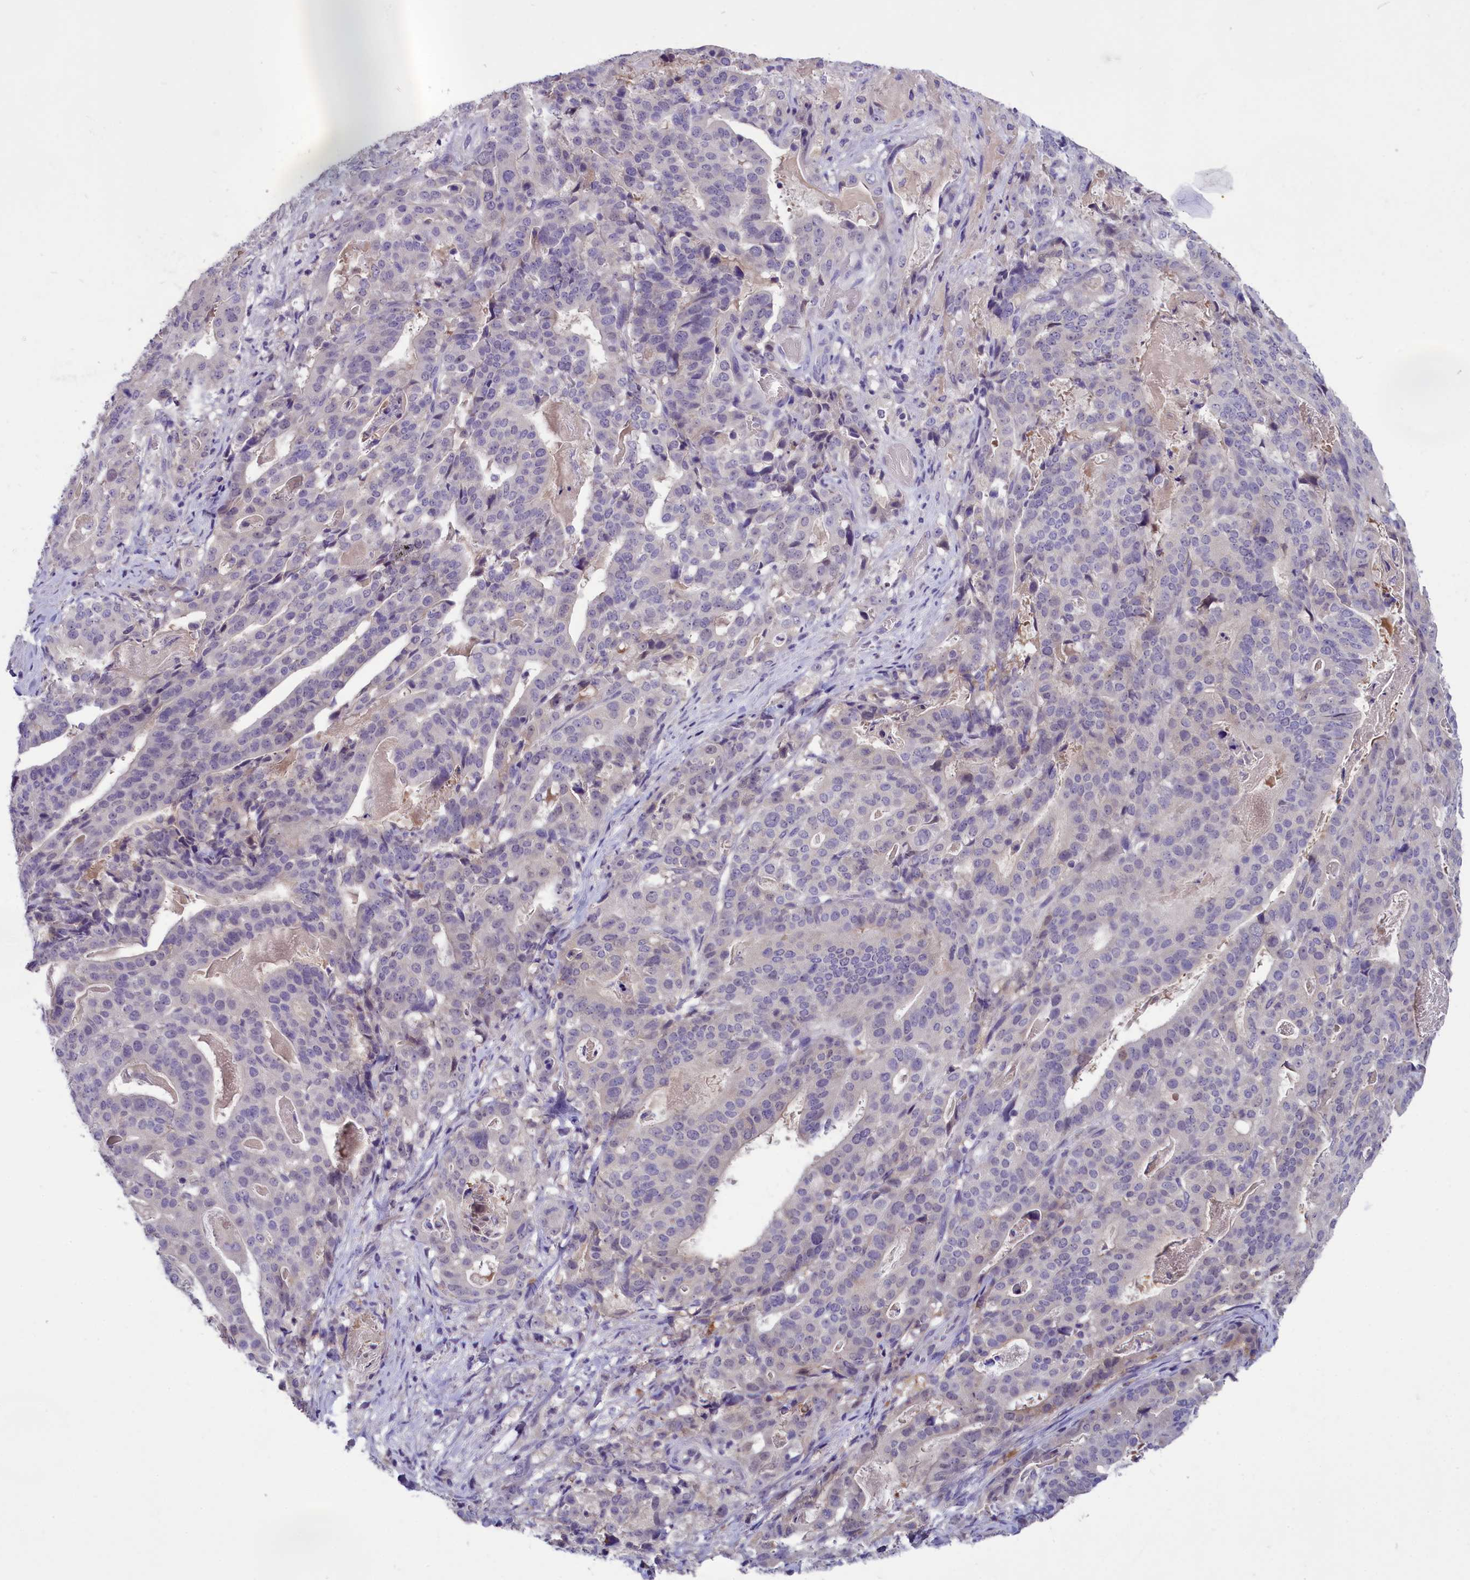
{"staining": {"intensity": "negative", "quantity": "none", "location": "none"}, "tissue": "stomach cancer", "cell_type": "Tumor cells", "image_type": "cancer", "snomed": [{"axis": "morphology", "description": "Adenocarcinoma, NOS"}, {"axis": "topography", "description": "Stomach"}], "caption": "High power microscopy histopathology image of an immunohistochemistry micrograph of stomach cancer (adenocarcinoma), revealing no significant staining in tumor cells.", "gene": "ENPP6", "patient": {"sex": "male", "age": 48}}